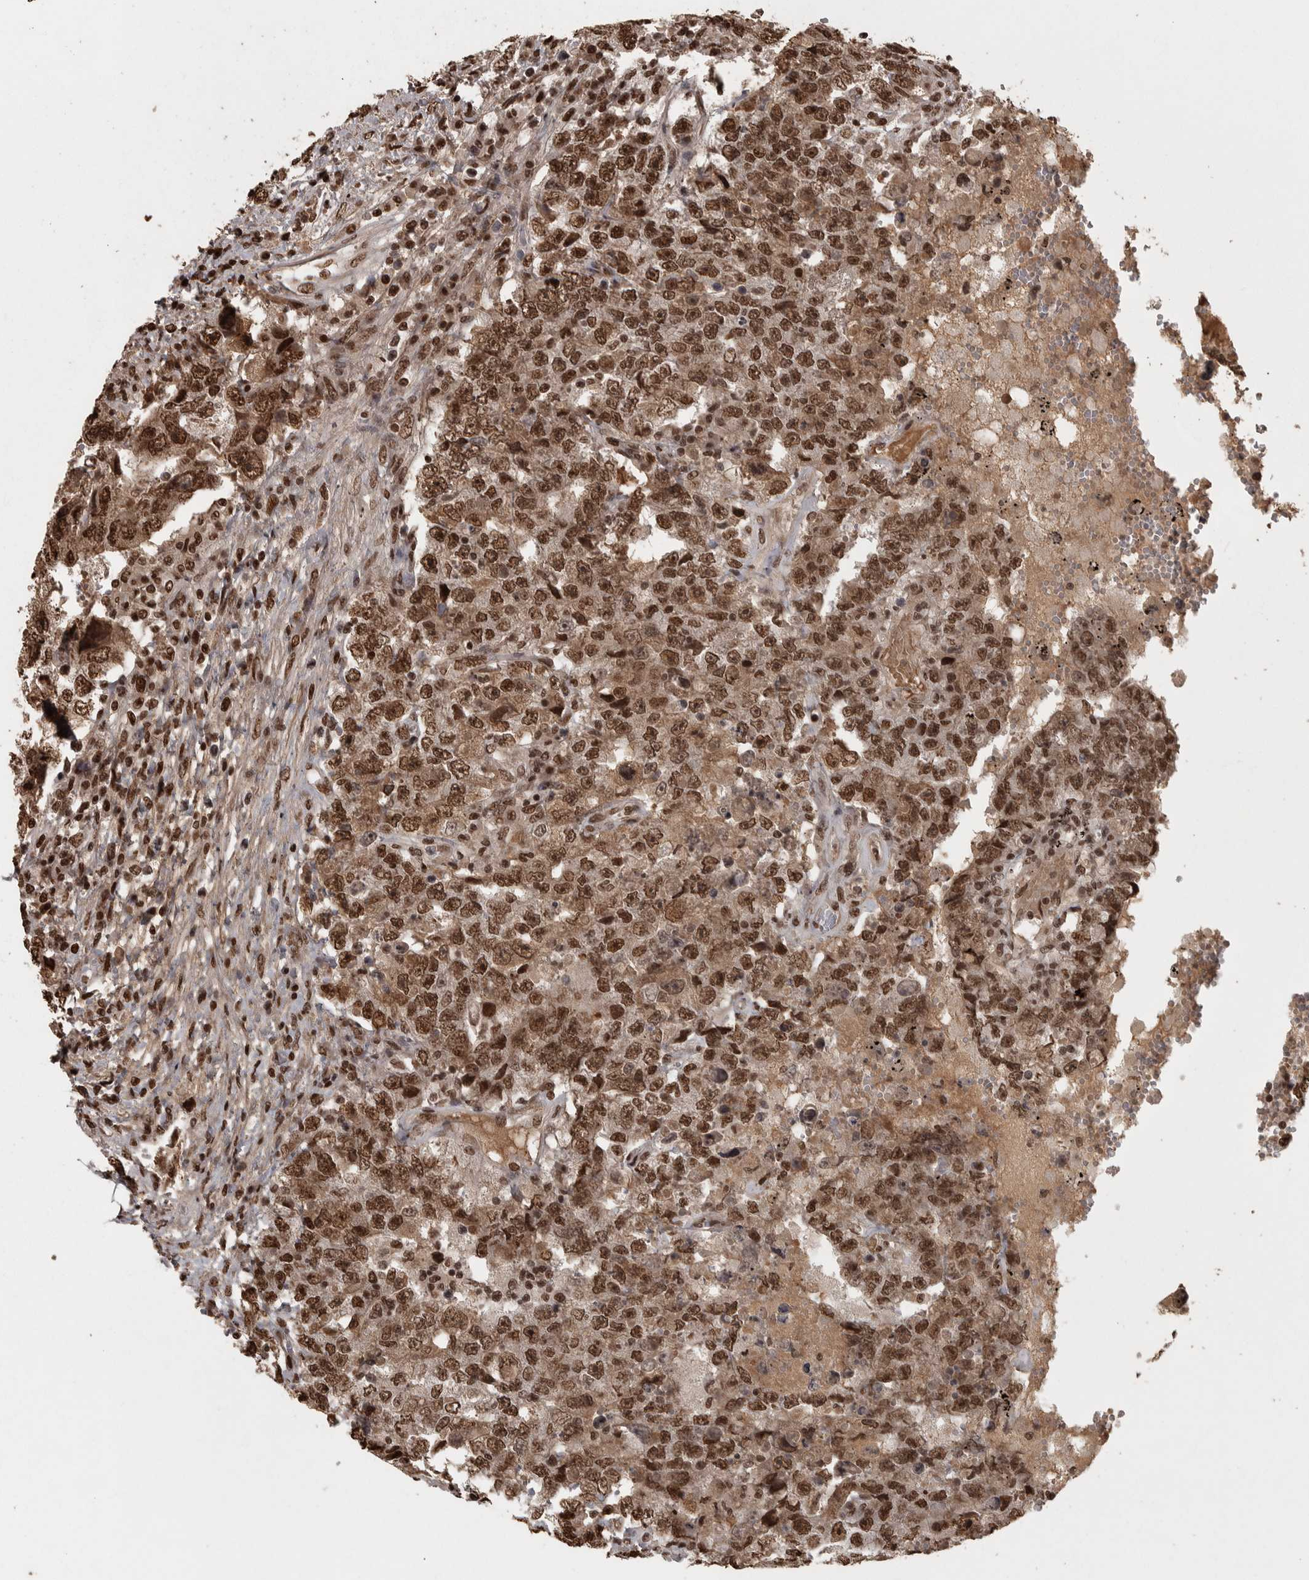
{"staining": {"intensity": "strong", "quantity": ">75%", "location": "nuclear"}, "tissue": "testis cancer", "cell_type": "Tumor cells", "image_type": "cancer", "snomed": [{"axis": "morphology", "description": "Carcinoma, Embryonal, NOS"}, {"axis": "topography", "description": "Testis"}], "caption": "Testis embryonal carcinoma was stained to show a protein in brown. There is high levels of strong nuclear expression in approximately >75% of tumor cells.", "gene": "ZFHX4", "patient": {"sex": "male", "age": 26}}